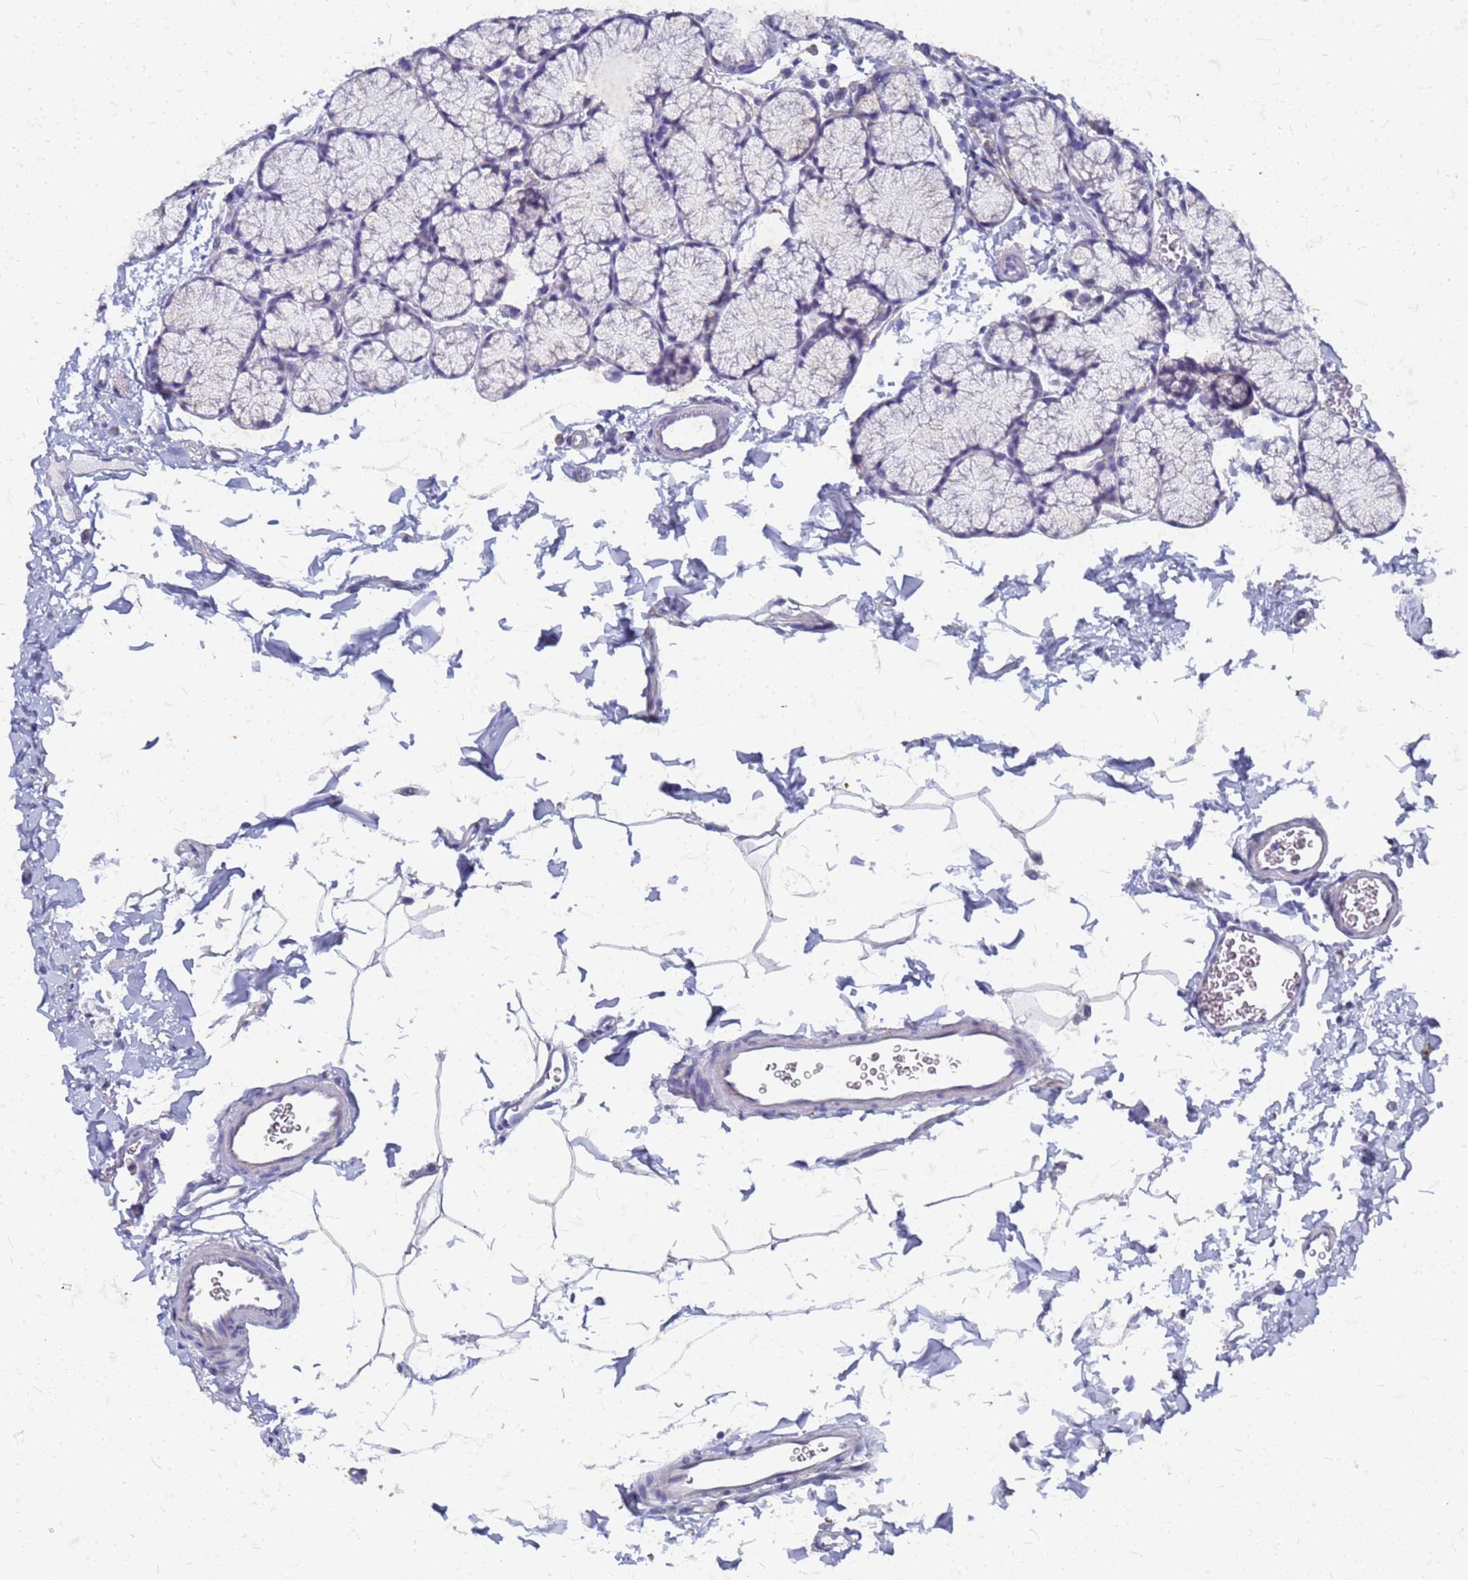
{"staining": {"intensity": "negative", "quantity": "none", "location": "none"}, "tissue": "duodenum", "cell_type": "Glandular cells", "image_type": "normal", "snomed": [{"axis": "morphology", "description": "Normal tissue, NOS"}, {"axis": "topography", "description": "Duodenum"}], "caption": "An immunohistochemistry (IHC) image of normal duodenum is shown. There is no staining in glandular cells of duodenum.", "gene": "TRIM64B", "patient": {"sex": "male", "age": 35}}